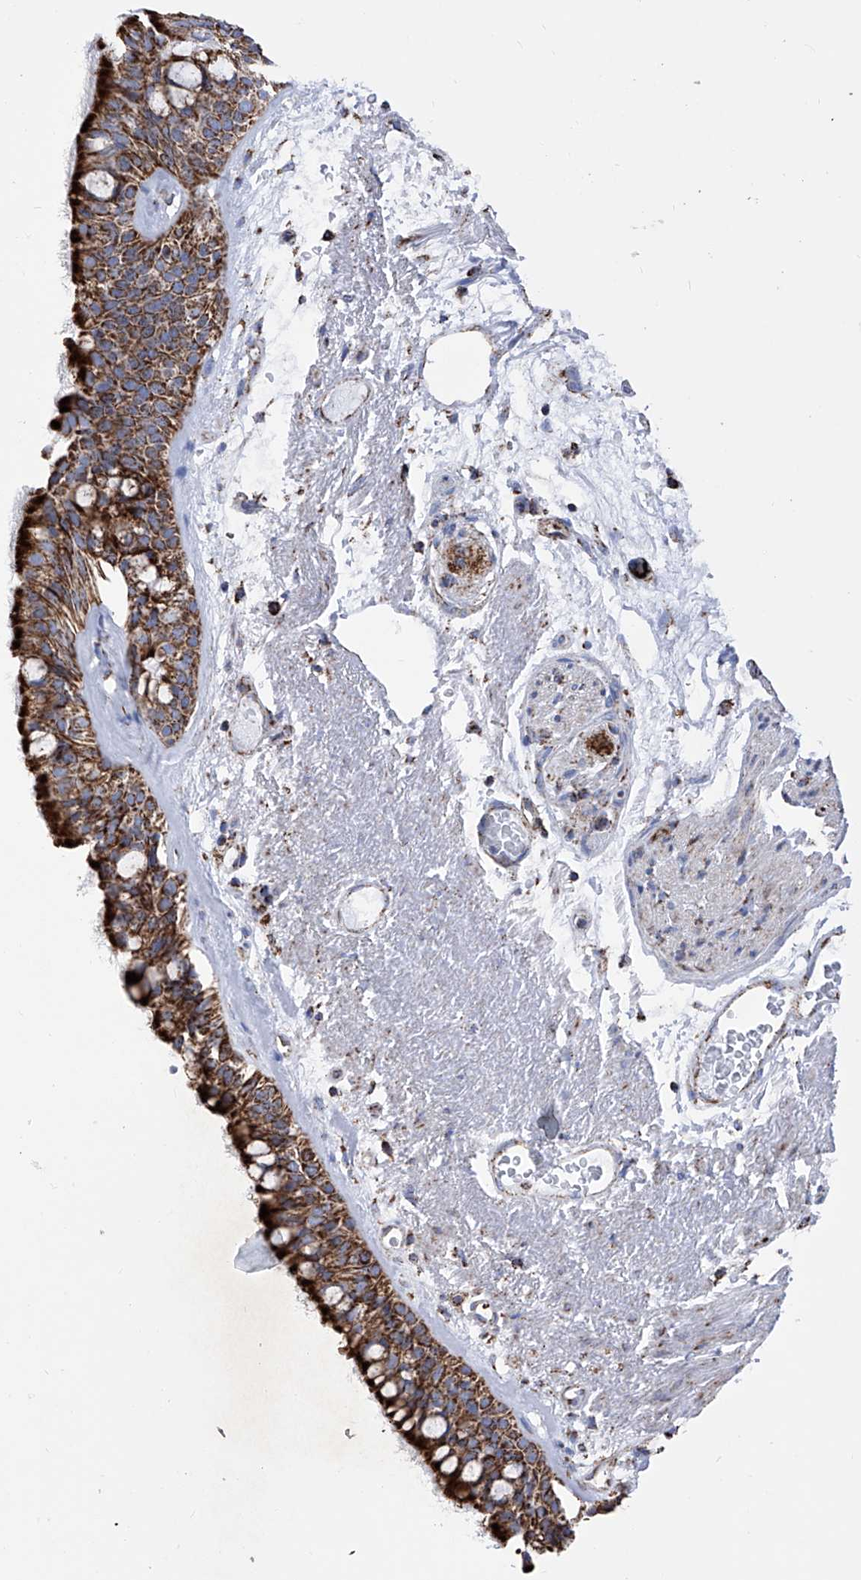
{"staining": {"intensity": "strong", "quantity": ">75%", "location": "cytoplasmic/membranous"}, "tissue": "bronchus", "cell_type": "Respiratory epithelial cells", "image_type": "normal", "snomed": [{"axis": "morphology", "description": "Normal tissue, NOS"}, {"axis": "morphology", "description": "Squamous cell carcinoma, NOS"}, {"axis": "topography", "description": "Lymph node"}, {"axis": "topography", "description": "Bronchus"}, {"axis": "topography", "description": "Lung"}], "caption": "Brown immunohistochemical staining in unremarkable bronchus exhibits strong cytoplasmic/membranous positivity in approximately >75% of respiratory epithelial cells. The staining was performed using DAB (3,3'-diaminobenzidine) to visualize the protein expression in brown, while the nuclei were stained in blue with hematoxylin (Magnification: 20x).", "gene": "ATP5PF", "patient": {"sex": "male", "age": 66}}